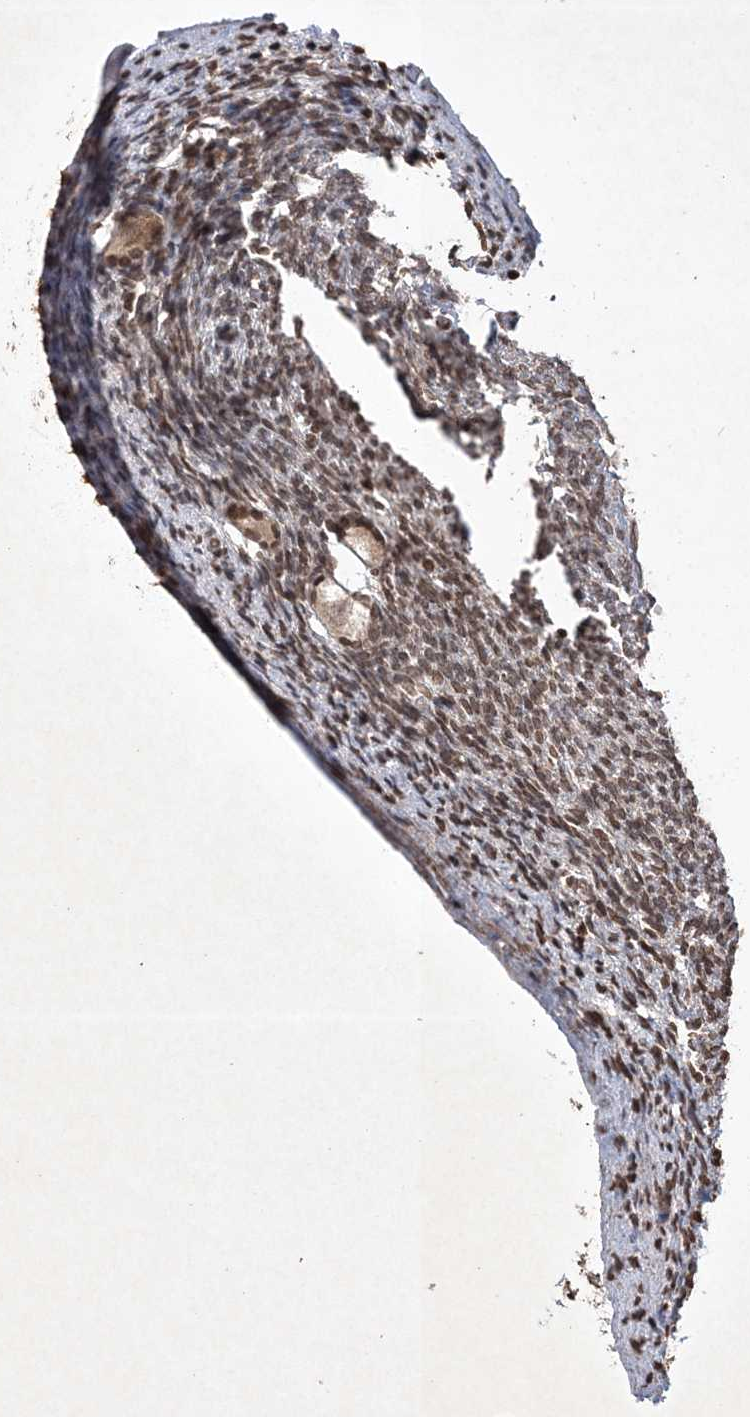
{"staining": {"intensity": "moderate", "quantity": ">75%", "location": "nuclear"}, "tissue": "ovary", "cell_type": "Follicle cells", "image_type": "normal", "snomed": [{"axis": "morphology", "description": "Normal tissue, NOS"}, {"axis": "topography", "description": "Ovary"}], "caption": "The image demonstrates staining of benign ovary, revealing moderate nuclear protein positivity (brown color) within follicle cells. Using DAB (brown) and hematoxylin (blue) stains, captured at high magnification using brightfield microscopy.", "gene": "NEDD9", "patient": {"sex": "female", "age": 34}}